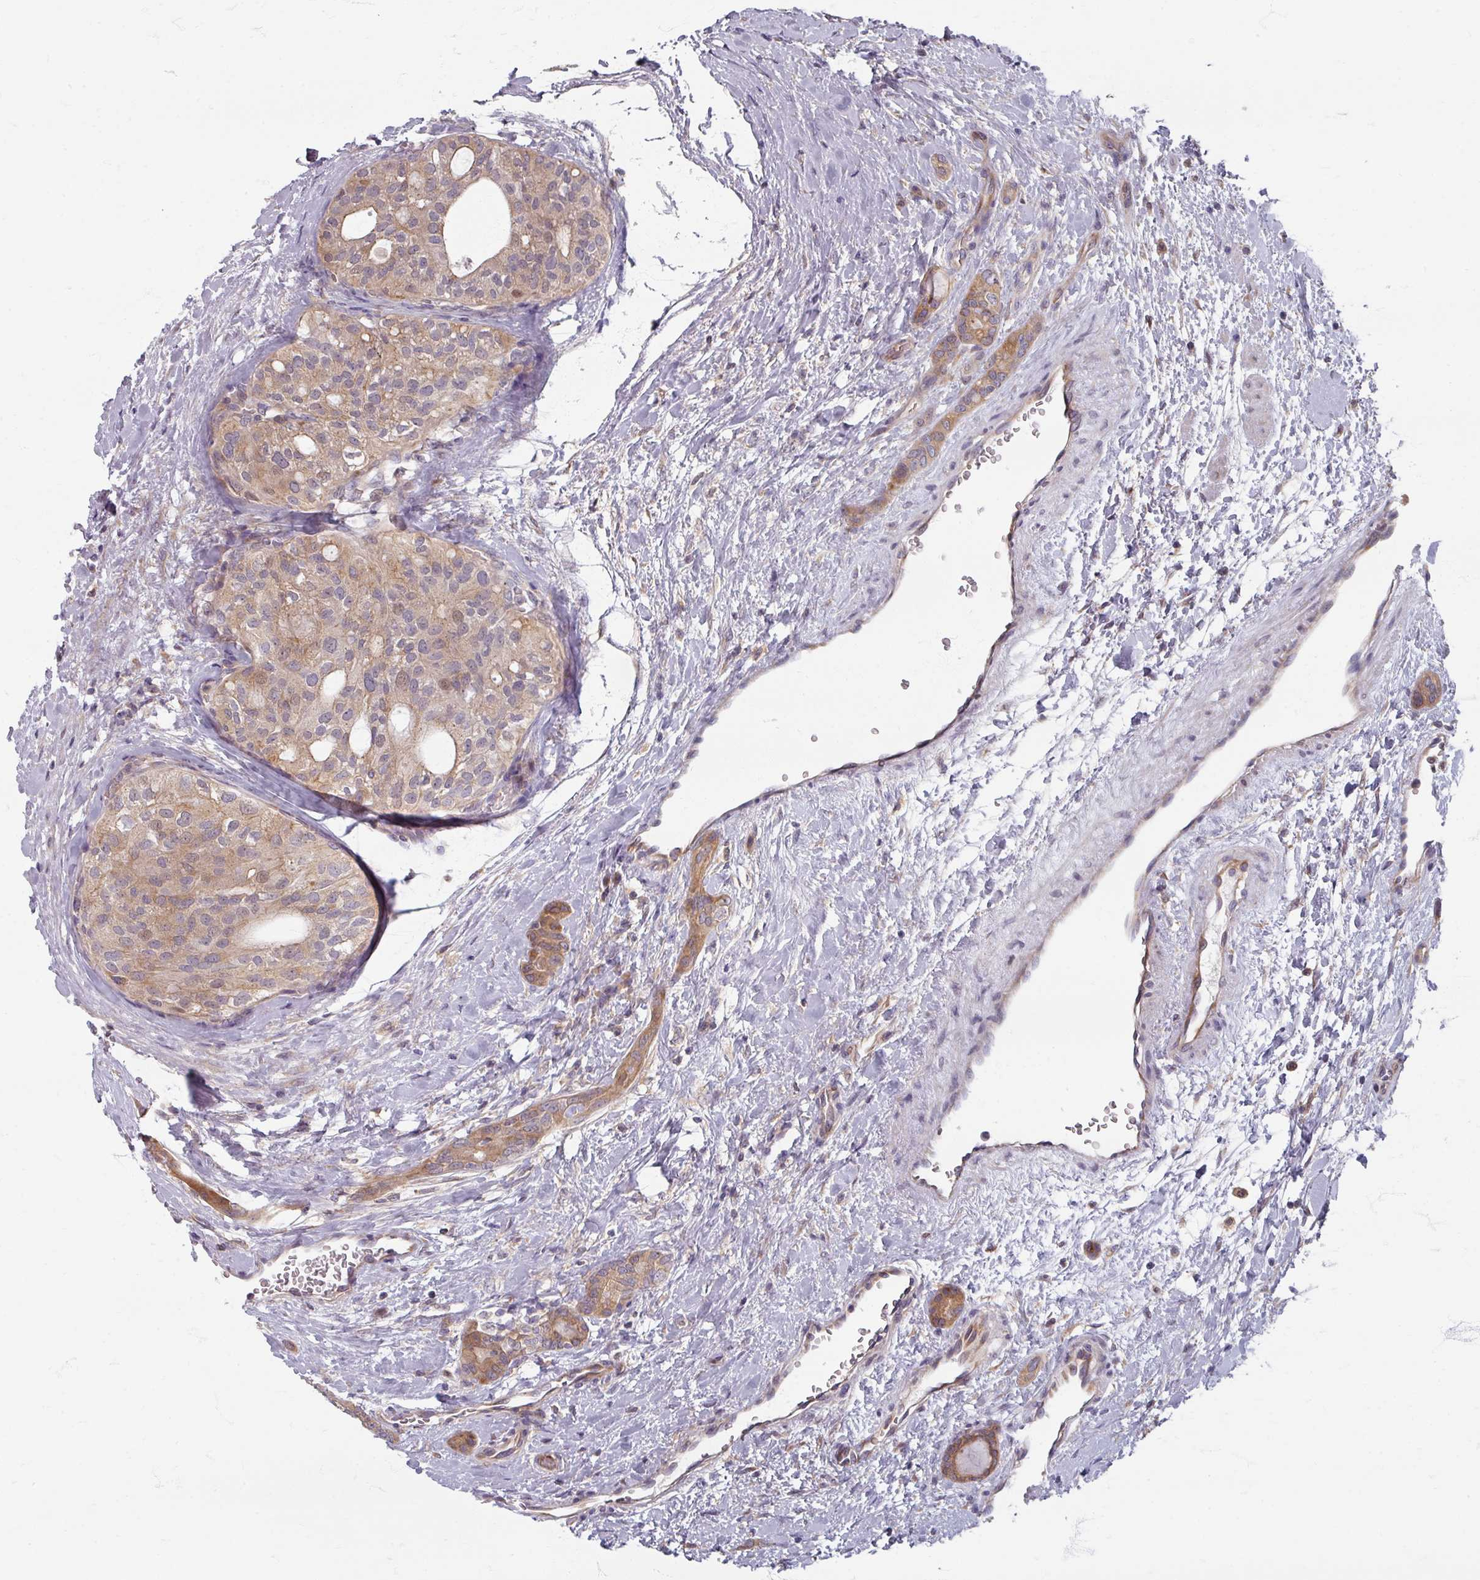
{"staining": {"intensity": "weak", "quantity": "25%-75%", "location": "cytoplasmic/membranous"}, "tissue": "thyroid cancer", "cell_type": "Tumor cells", "image_type": "cancer", "snomed": [{"axis": "morphology", "description": "Follicular adenoma carcinoma, NOS"}, {"axis": "topography", "description": "Thyroid gland"}], "caption": "Immunohistochemistry (IHC) micrograph of human thyroid cancer (follicular adenoma carcinoma) stained for a protein (brown), which demonstrates low levels of weak cytoplasmic/membranous staining in about 25%-75% of tumor cells.", "gene": "STAM", "patient": {"sex": "male", "age": 75}}